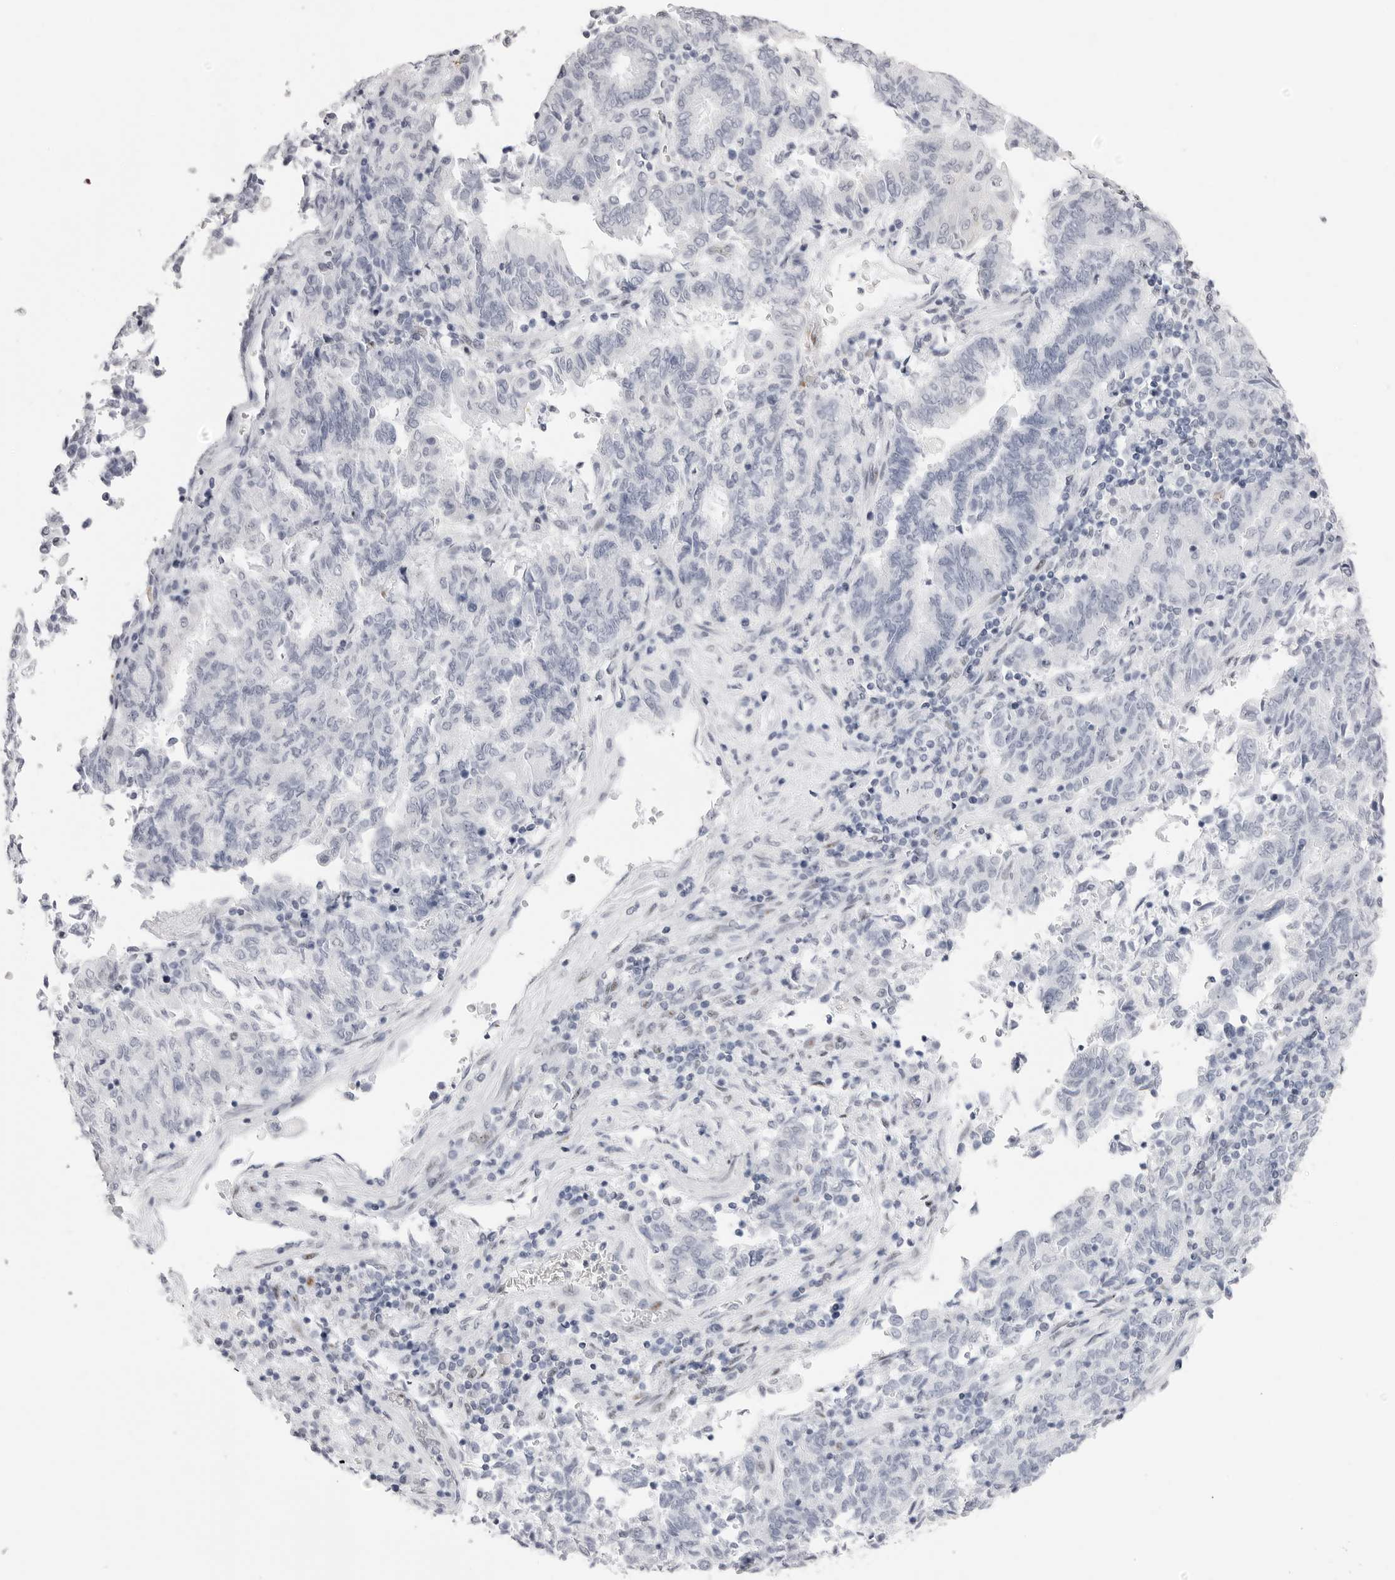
{"staining": {"intensity": "negative", "quantity": "none", "location": "none"}, "tissue": "endometrial cancer", "cell_type": "Tumor cells", "image_type": "cancer", "snomed": [{"axis": "morphology", "description": "Adenocarcinoma, NOS"}, {"axis": "topography", "description": "Endometrium"}], "caption": "Tumor cells are negative for protein expression in human endometrial cancer.", "gene": "TSSK1B", "patient": {"sex": "female", "age": 80}}